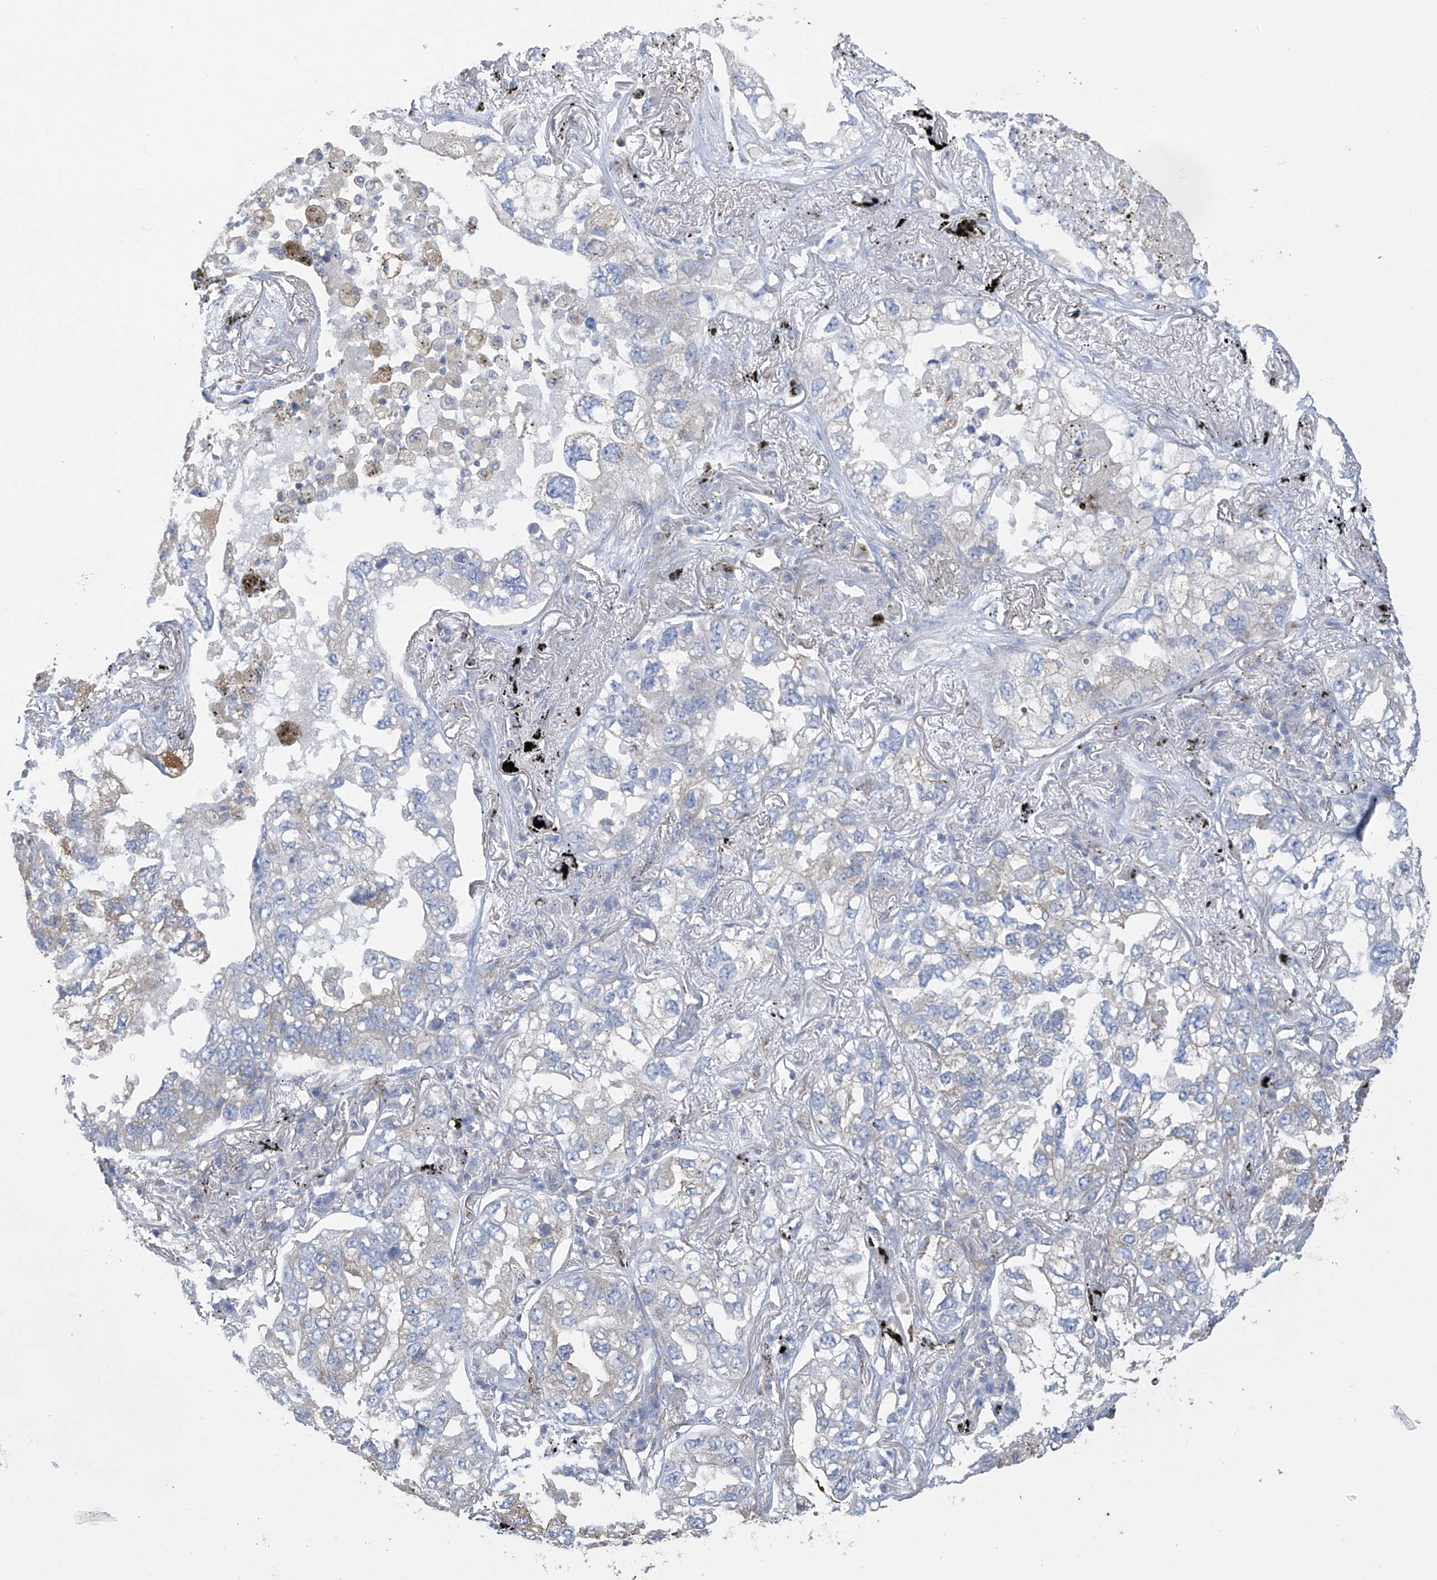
{"staining": {"intensity": "moderate", "quantity": "<25%", "location": "cytoplasmic/membranous"}, "tissue": "lung cancer", "cell_type": "Tumor cells", "image_type": "cancer", "snomed": [{"axis": "morphology", "description": "Adenocarcinoma, NOS"}, {"axis": "topography", "description": "Lung"}], "caption": "Protein analysis of adenocarcinoma (lung) tissue displays moderate cytoplasmic/membranous positivity in about <25% of tumor cells.", "gene": "ITM2B", "patient": {"sex": "male", "age": 65}}